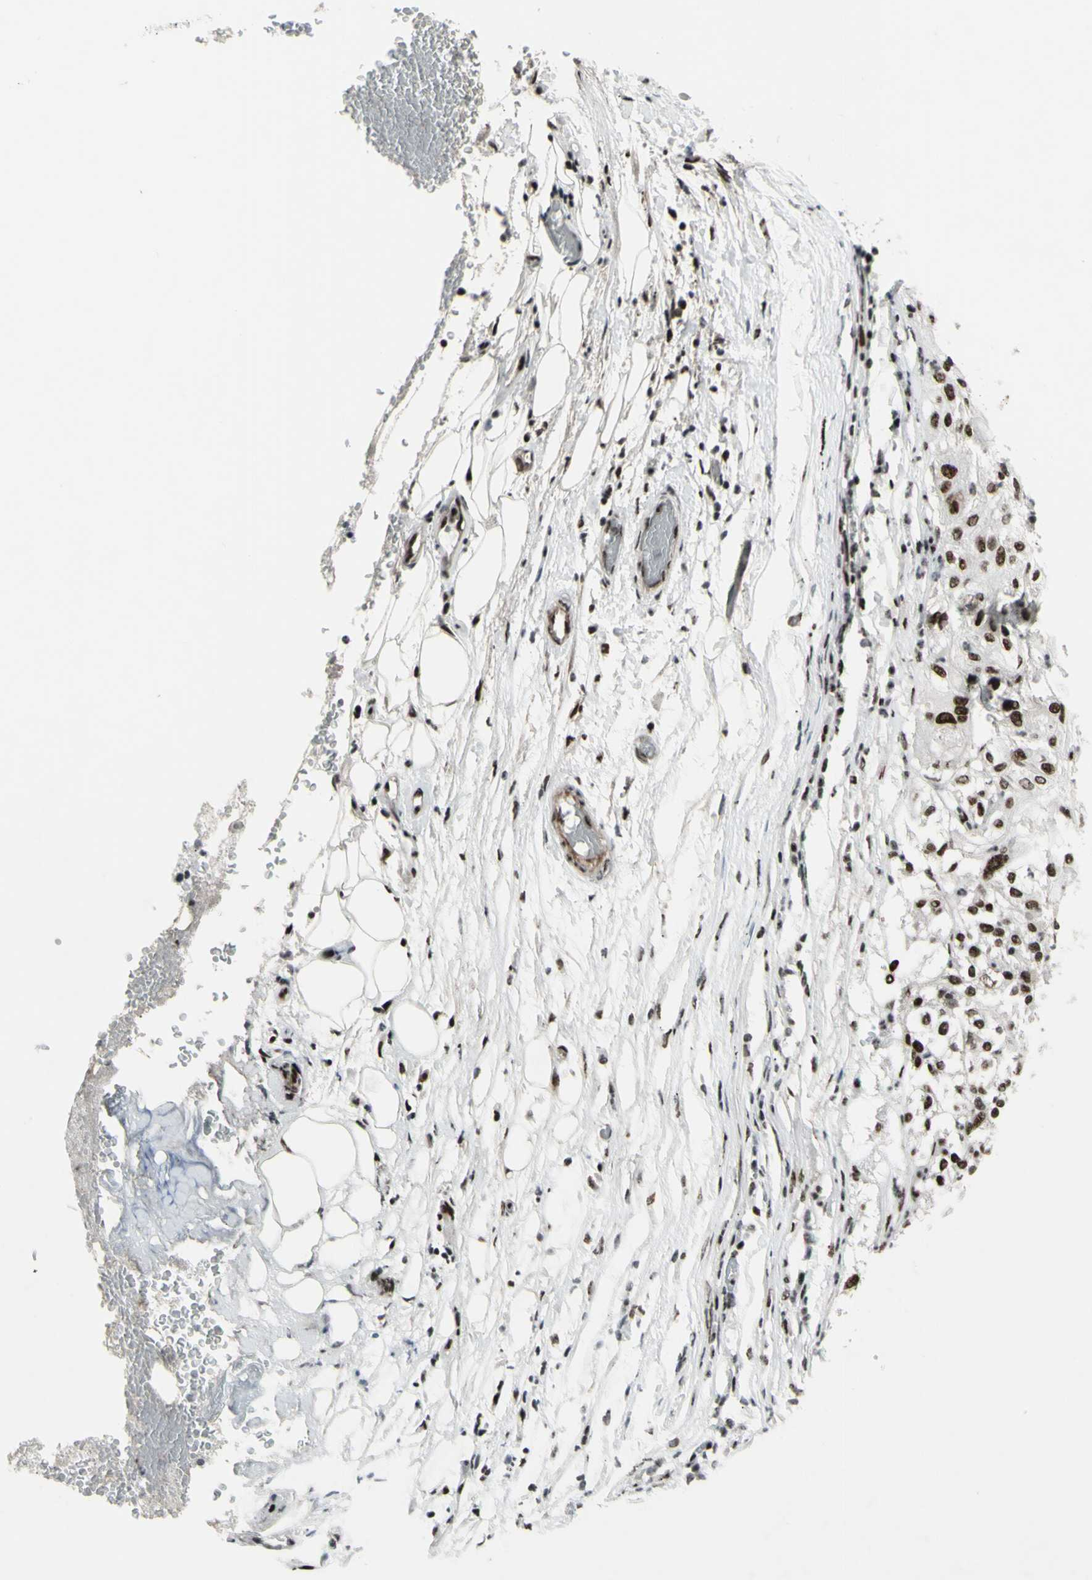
{"staining": {"intensity": "moderate", "quantity": ">75%", "location": "nuclear"}, "tissue": "lung cancer", "cell_type": "Tumor cells", "image_type": "cancer", "snomed": [{"axis": "morphology", "description": "Inflammation, NOS"}, {"axis": "morphology", "description": "Squamous cell carcinoma, NOS"}, {"axis": "topography", "description": "Lymph node"}, {"axis": "topography", "description": "Soft tissue"}, {"axis": "topography", "description": "Lung"}], "caption": "Human squamous cell carcinoma (lung) stained with a brown dye exhibits moderate nuclear positive positivity in about >75% of tumor cells.", "gene": "SUPT6H", "patient": {"sex": "male", "age": 66}}